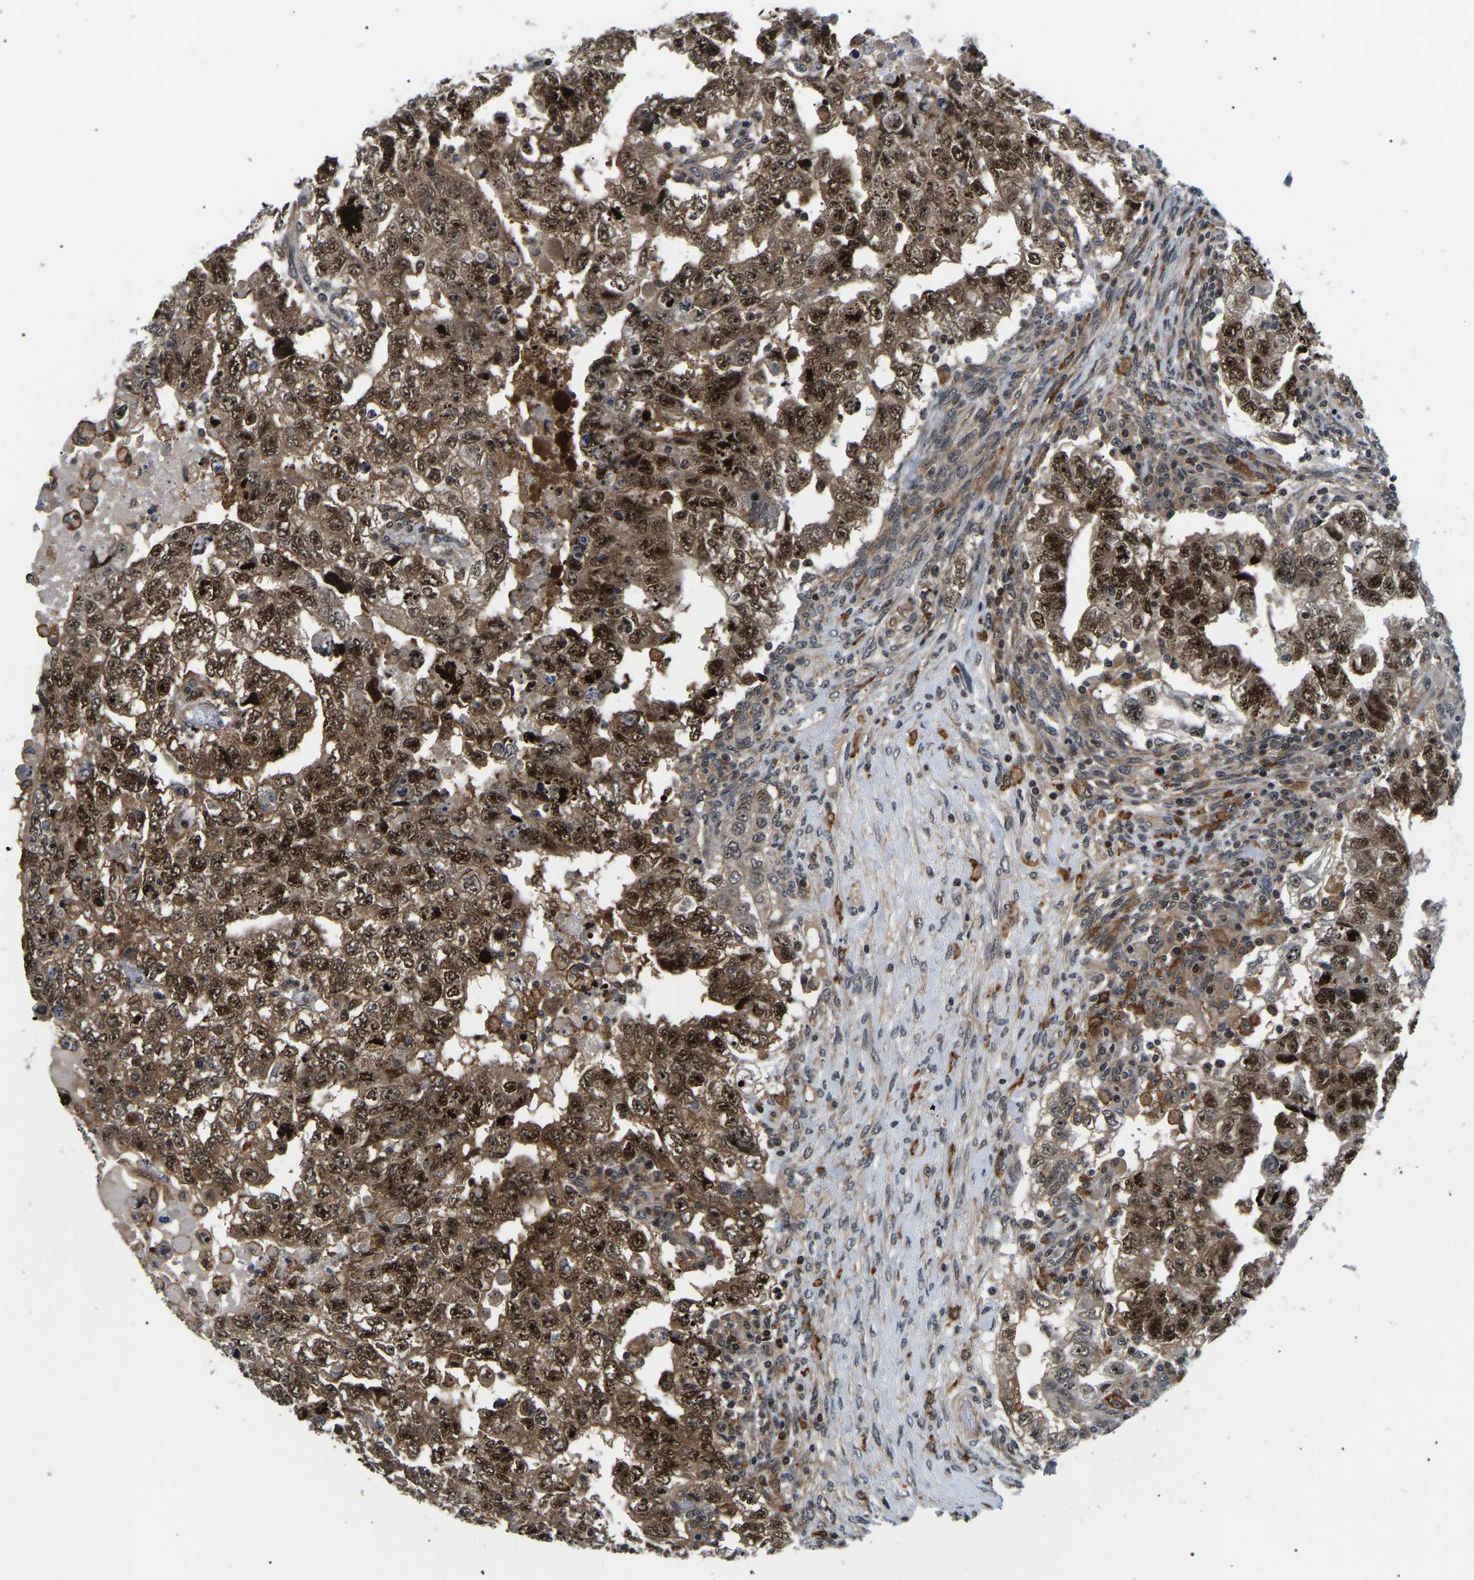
{"staining": {"intensity": "strong", "quantity": ">75%", "location": "cytoplasmic/membranous,nuclear"}, "tissue": "testis cancer", "cell_type": "Tumor cells", "image_type": "cancer", "snomed": [{"axis": "morphology", "description": "Carcinoma, Embryonal, NOS"}, {"axis": "topography", "description": "Testis"}], "caption": "Strong cytoplasmic/membranous and nuclear protein staining is seen in about >75% of tumor cells in testis embryonal carcinoma.", "gene": "RRP1B", "patient": {"sex": "male", "age": 36}}